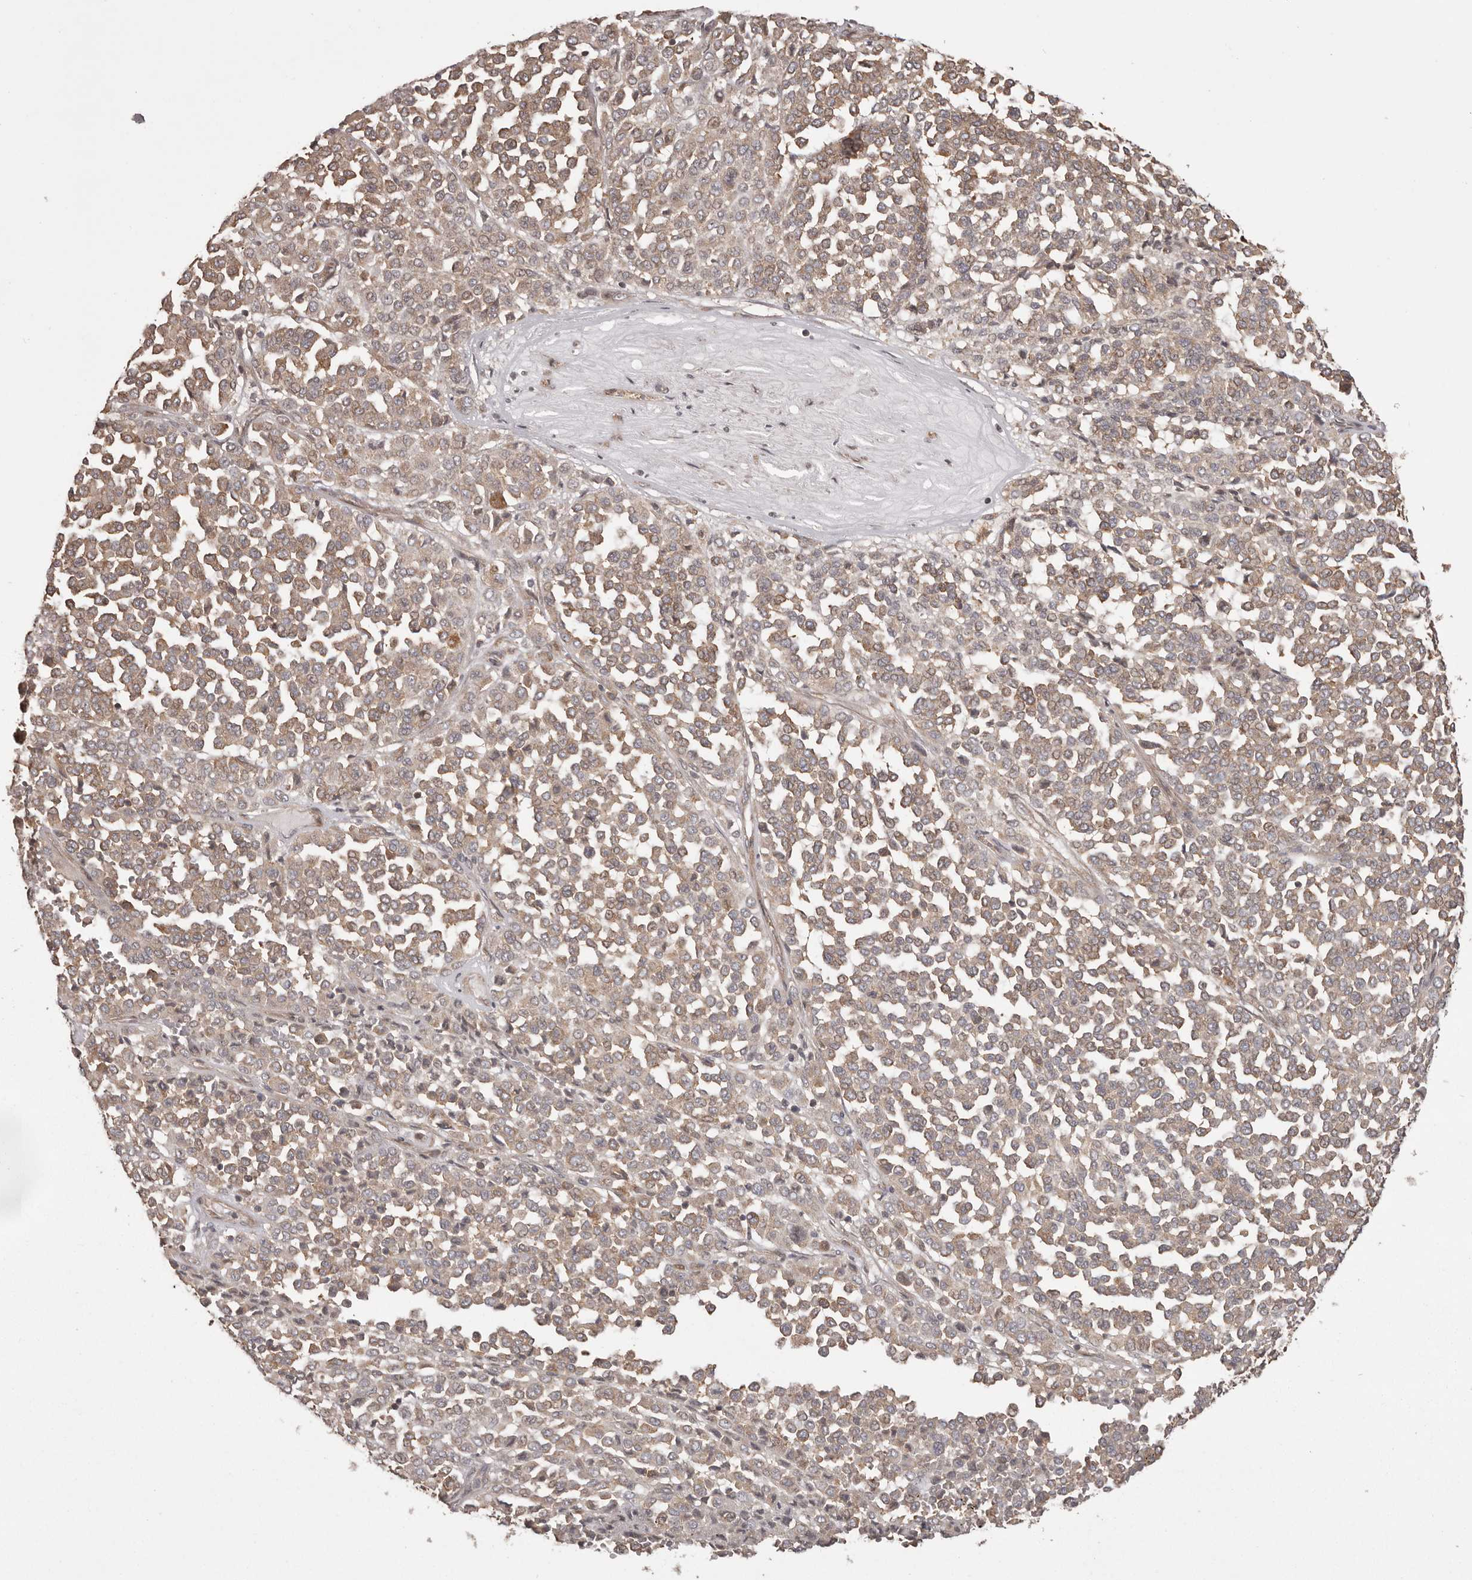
{"staining": {"intensity": "weak", "quantity": ">75%", "location": "cytoplasmic/membranous"}, "tissue": "melanoma", "cell_type": "Tumor cells", "image_type": "cancer", "snomed": [{"axis": "morphology", "description": "Malignant melanoma, Metastatic site"}, {"axis": "topography", "description": "Pancreas"}], "caption": "Immunohistochemistry of human malignant melanoma (metastatic site) reveals low levels of weak cytoplasmic/membranous positivity in about >75% of tumor cells.", "gene": "NFKBIA", "patient": {"sex": "female", "age": 30}}